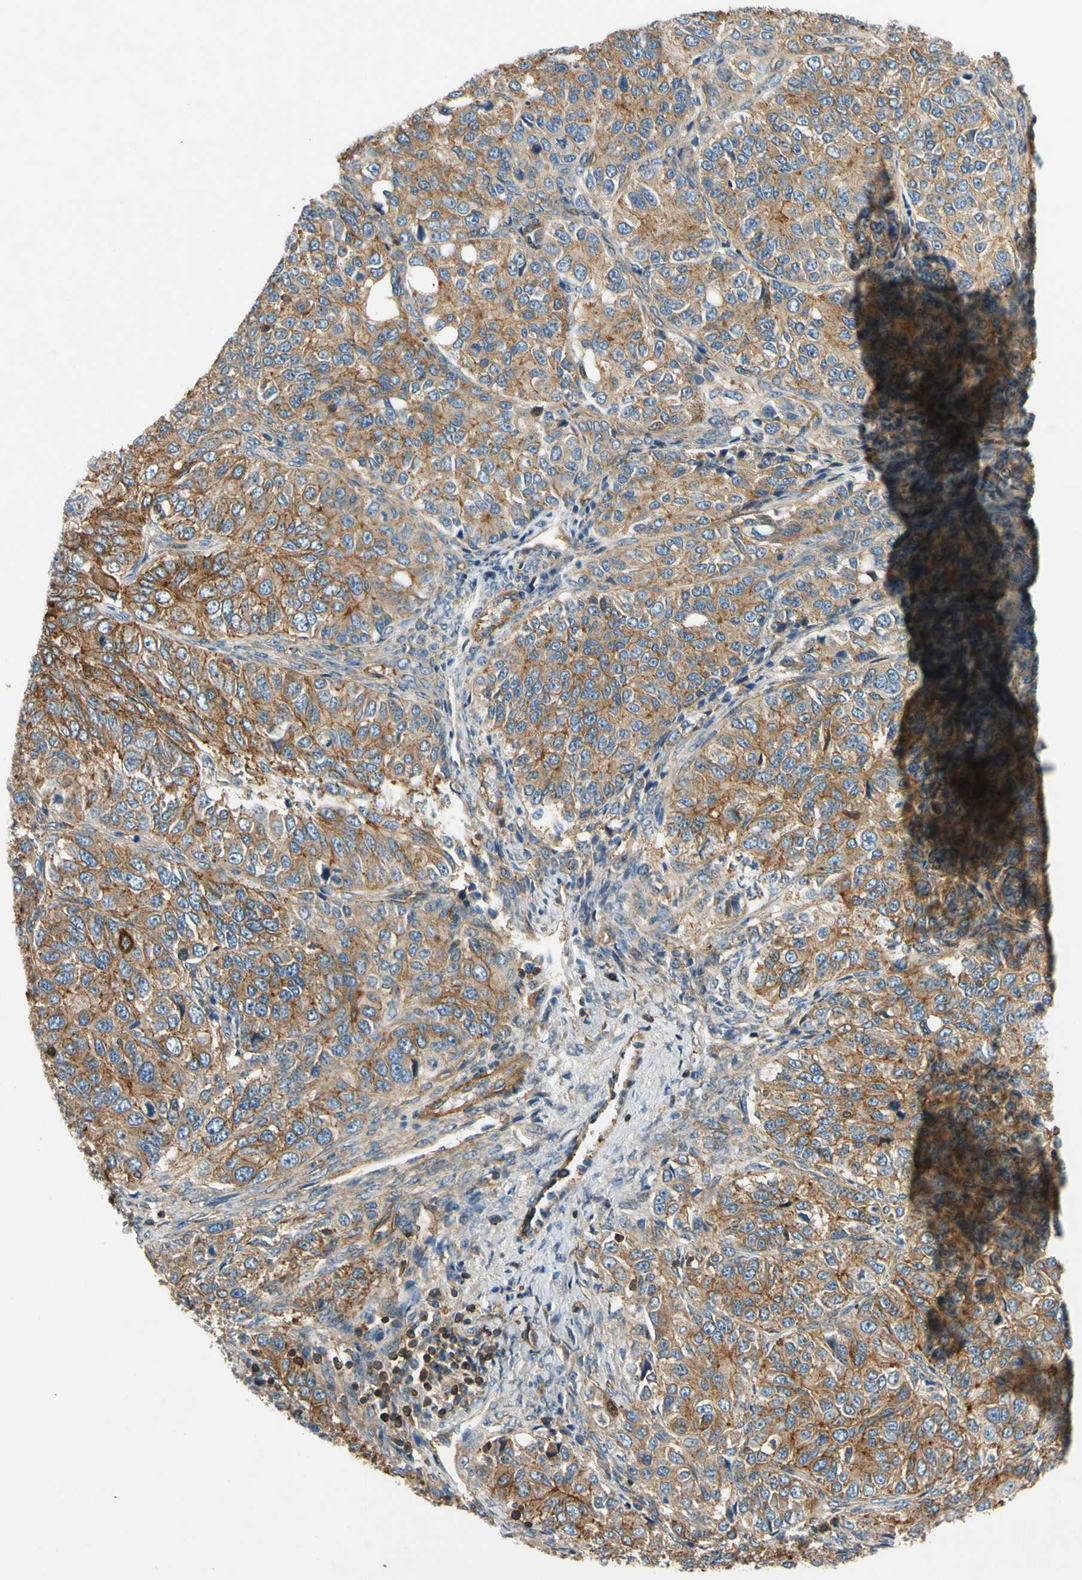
{"staining": {"intensity": "moderate", "quantity": ">75%", "location": "cytoplasmic/membranous"}, "tissue": "ovarian cancer", "cell_type": "Tumor cells", "image_type": "cancer", "snomed": [{"axis": "morphology", "description": "Carcinoma, endometroid"}, {"axis": "topography", "description": "Ovary"}], "caption": "Ovarian cancer was stained to show a protein in brown. There is medium levels of moderate cytoplasmic/membranous expression in approximately >75% of tumor cells.", "gene": "TCP11L1", "patient": {"sex": "female", "age": 51}}